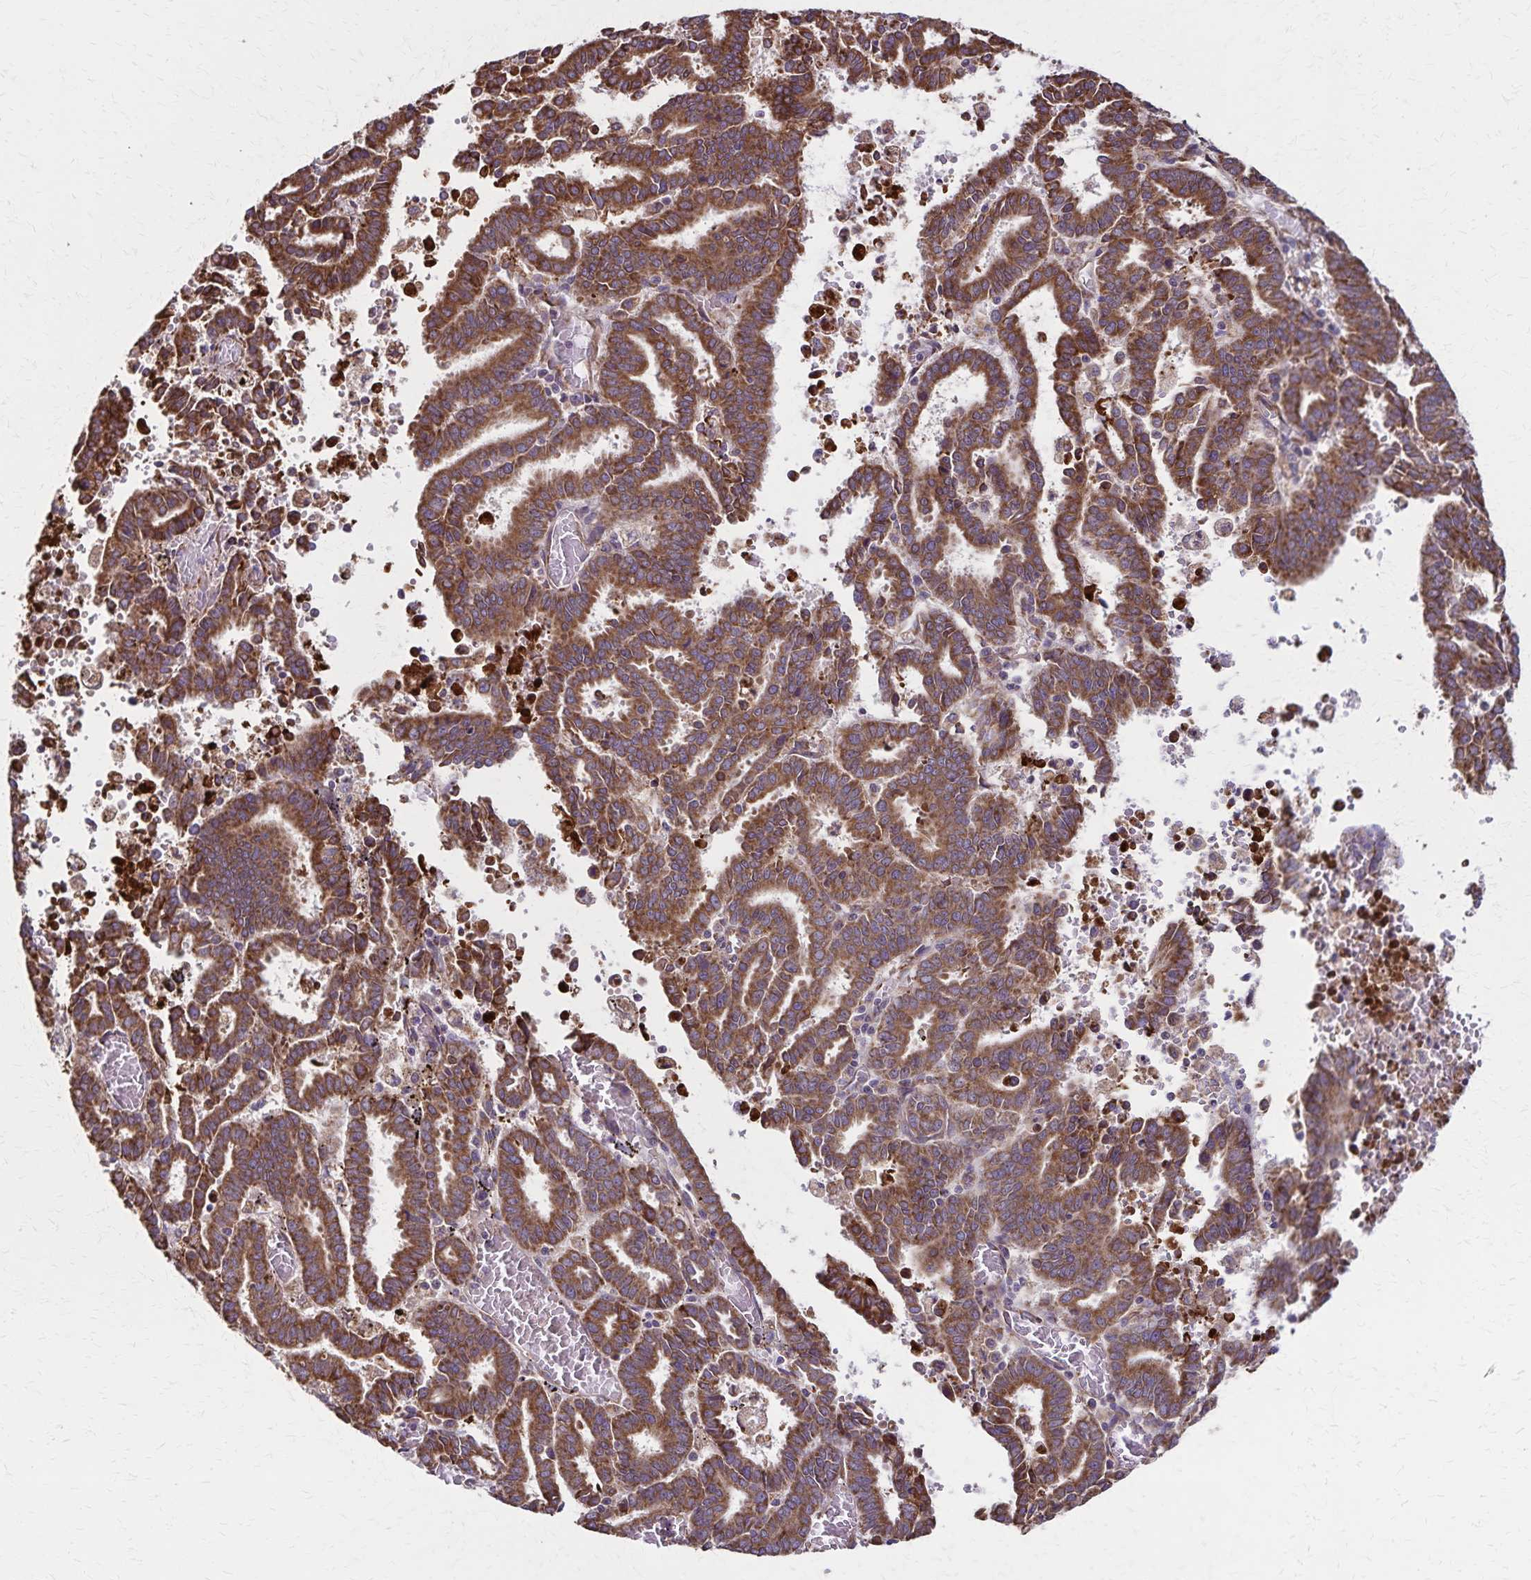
{"staining": {"intensity": "strong", "quantity": ">75%", "location": "cytoplasmic/membranous"}, "tissue": "endometrial cancer", "cell_type": "Tumor cells", "image_type": "cancer", "snomed": [{"axis": "morphology", "description": "Adenocarcinoma, NOS"}, {"axis": "topography", "description": "Uterus"}], "caption": "High-power microscopy captured an immunohistochemistry (IHC) micrograph of endometrial cancer (adenocarcinoma), revealing strong cytoplasmic/membranous expression in about >75% of tumor cells.", "gene": "RNF10", "patient": {"sex": "female", "age": 83}}